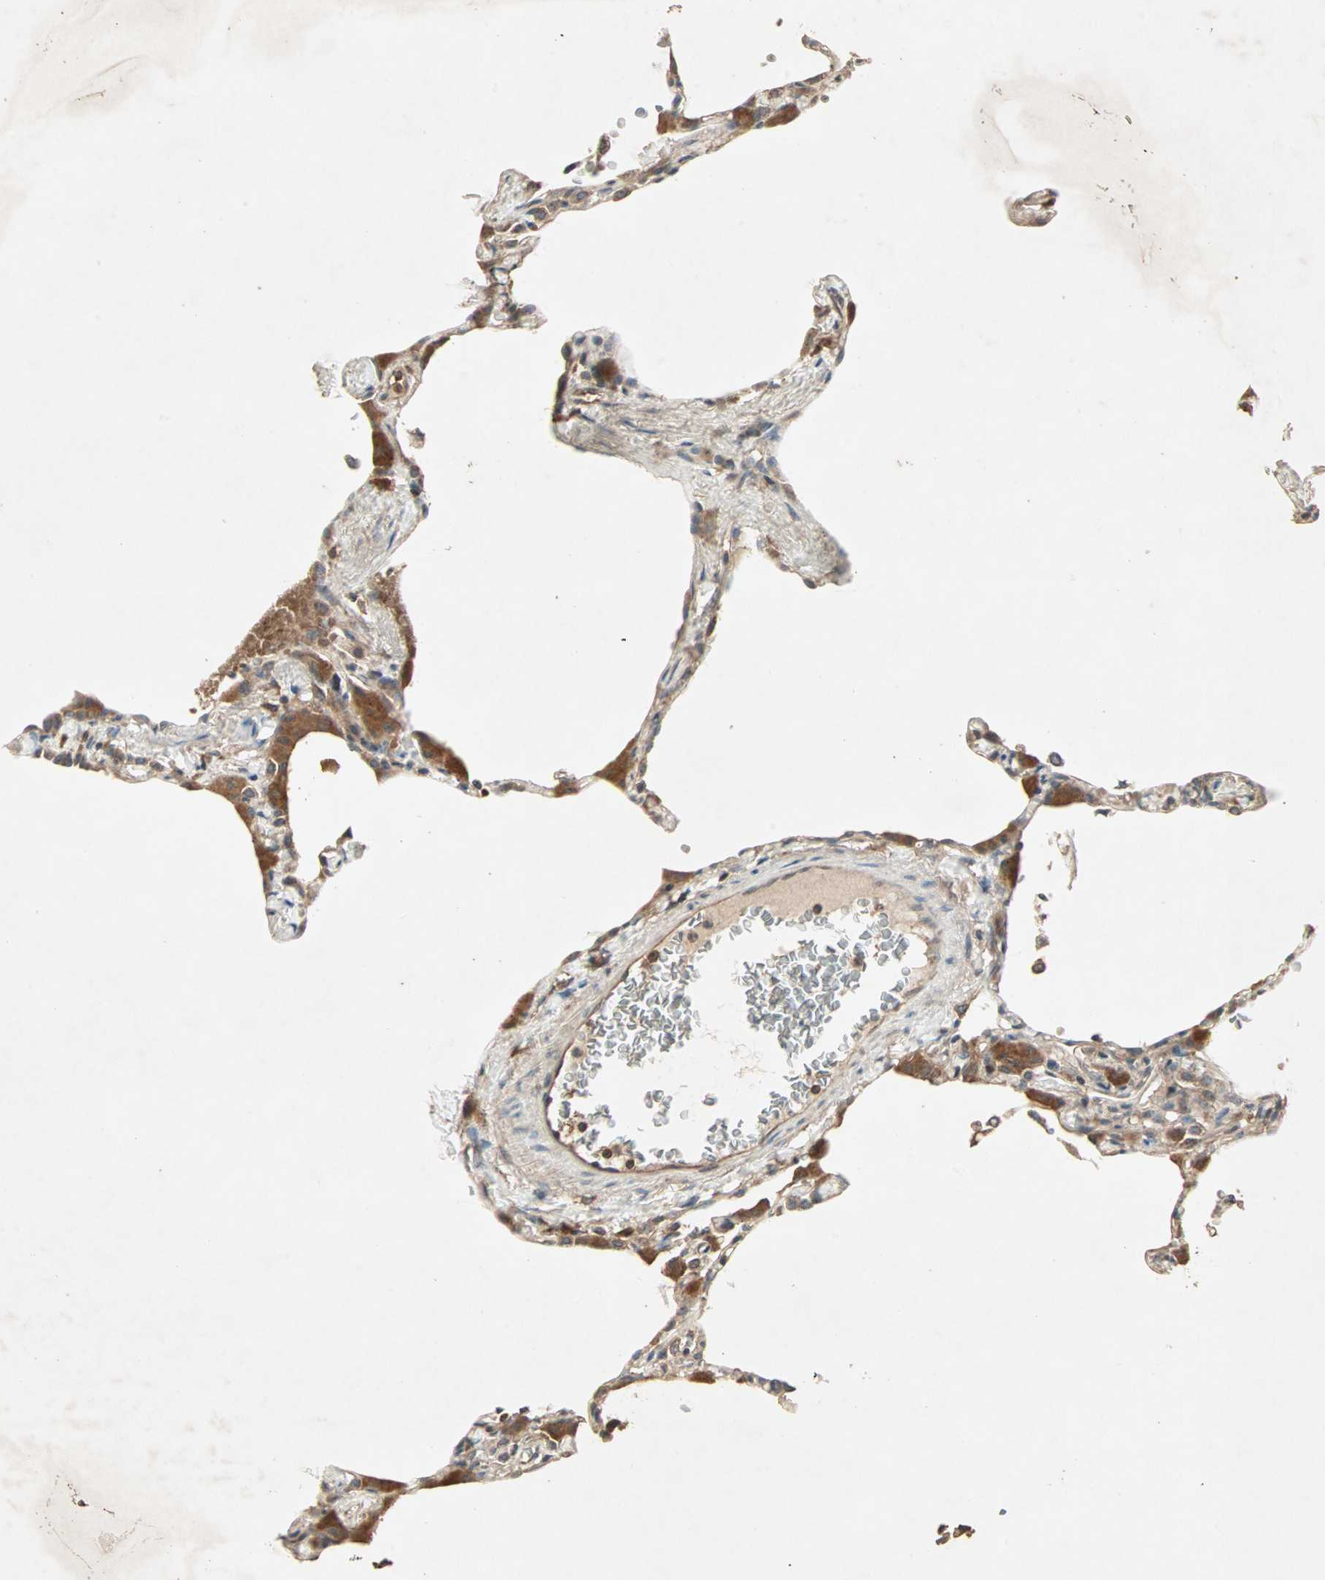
{"staining": {"intensity": "moderate", "quantity": ">75%", "location": "cytoplasmic/membranous"}, "tissue": "lung", "cell_type": "Alveolar cells", "image_type": "normal", "snomed": [{"axis": "morphology", "description": "Normal tissue, NOS"}, {"axis": "topography", "description": "Lung"}], "caption": "The image demonstrates staining of normal lung, revealing moderate cytoplasmic/membranous protein expression (brown color) within alveolar cells. (DAB IHC, brown staining for protein, blue staining for nuclei).", "gene": "UBAC1", "patient": {"sex": "female", "age": 49}}